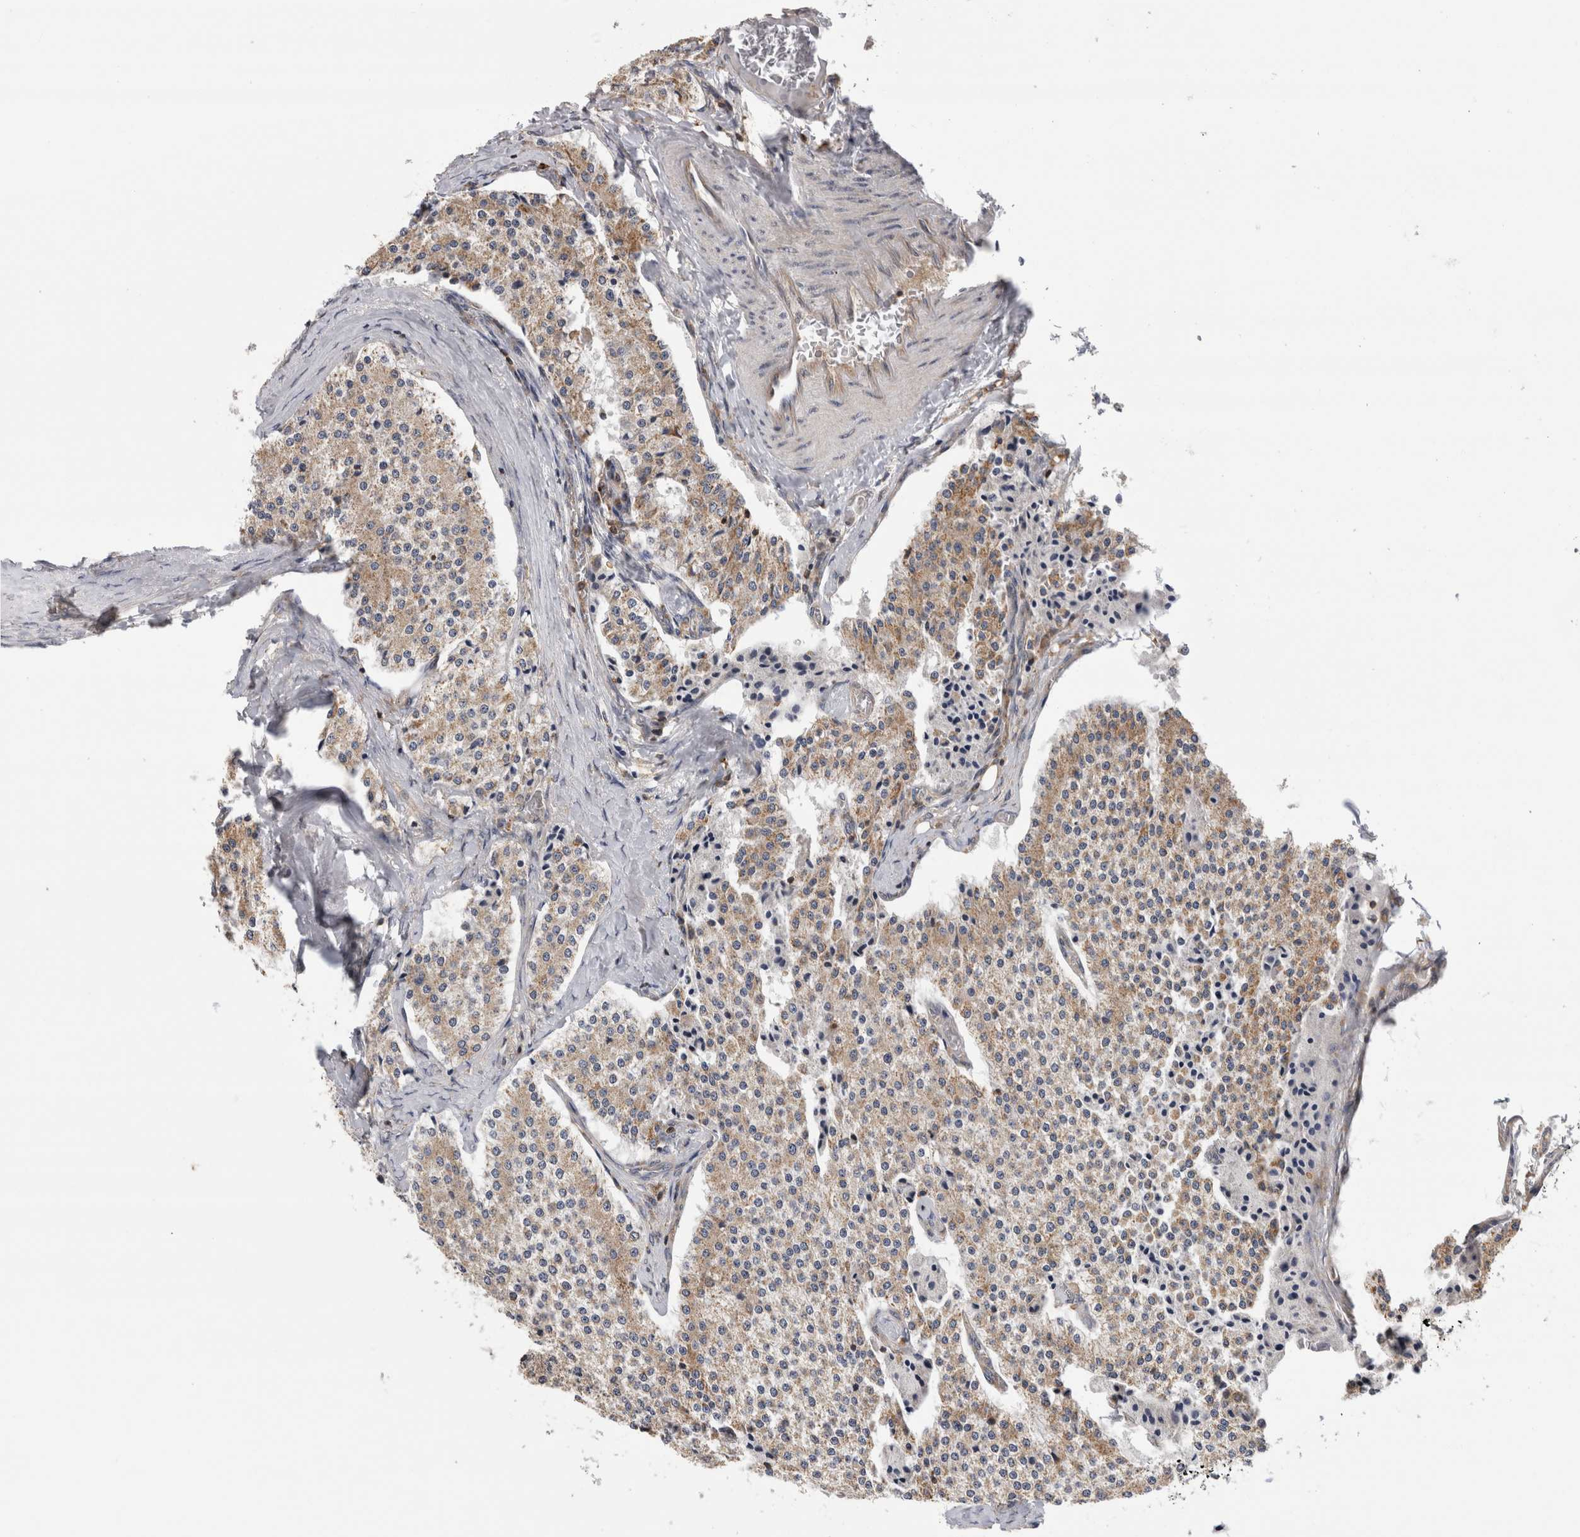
{"staining": {"intensity": "moderate", "quantity": ">75%", "location": "cytoplasmic/membranous"}, "tissue": "carcinoid", "cell_type": "Tumor cells", "image_type": "cancer", "snomed": [{"axis": "morphology", "description": "Carcinoid, malignant, NOS"}, {"axis": "topography", "description": "Colon"}], "caption": "A micrograph showing moderate cytoplasmic/membranous expression in about >75% of tumor cells in malignant carcinoid, as visualized by brown immunohistochemical staining.", "gene": "GRIK2", "patient": {"sex": "female", "age": 52}}